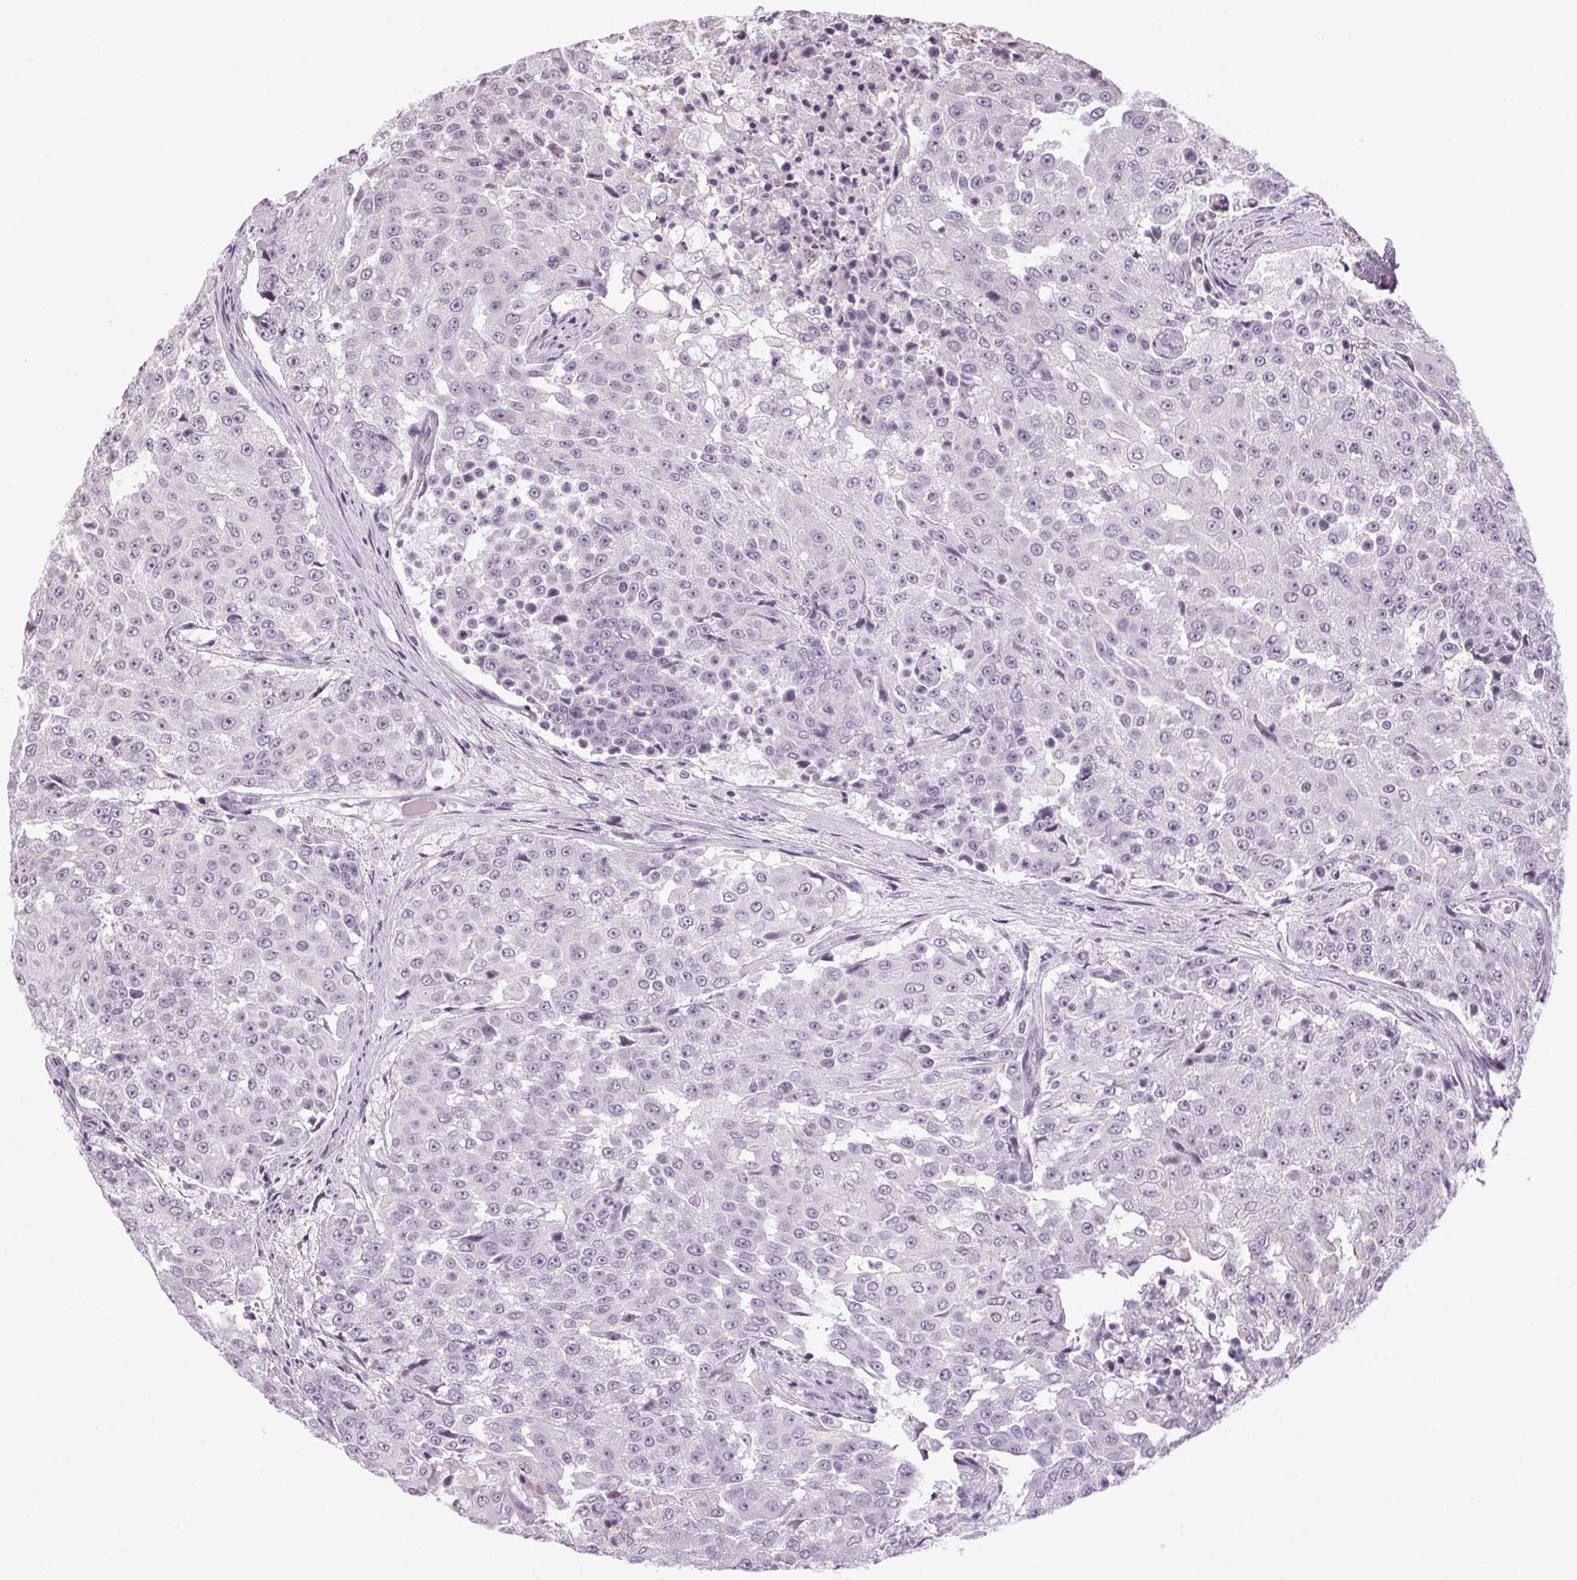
{"staining": {"intensity": "negative", "quantity": "none", "location": "none"}, "tissue": "urothelial cancer", "cell_type": "Tumor cells", "image_type": "cancer", "snomed": [{"axis": "morphology", "description": "Urothelial carcinoma, High grade"}, {"axis": "topography", "description": "Urinary bladder"}], "caption": "DAB immunohistochemical staining of human urothelial cancer demonstrates no significant positivity in tumor cells.", "gene": "KLHL40", "patient": {"sex": "female", "age": 63}}